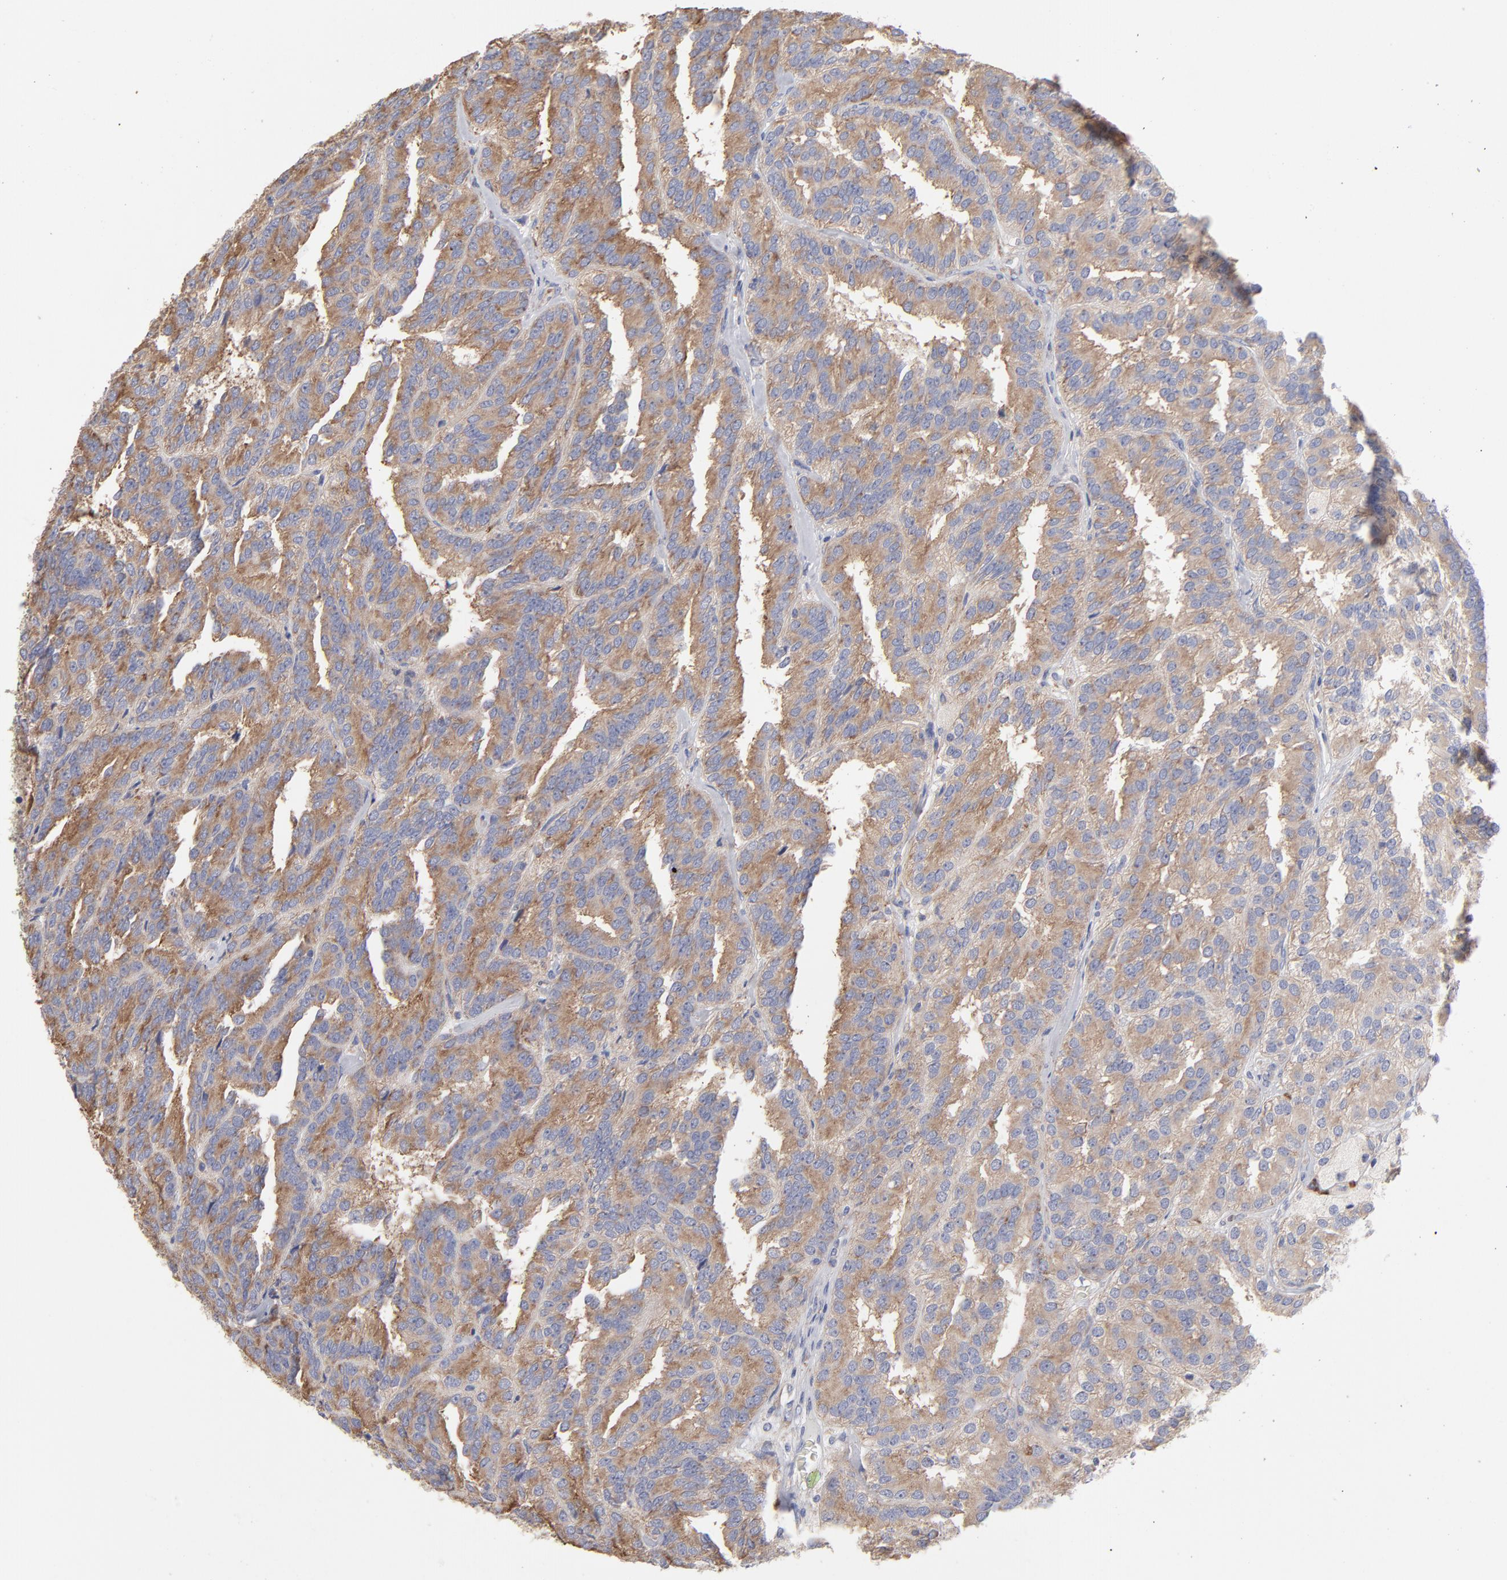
{"staining": {"intensity": "moderate", "quantity": ">75%", "location": "cytoplasmic/membranous"}, "tissue": "renal cancer", "cell_type": "Tumor cells", "image_type": "cancer", "snomed": [{"axis": "morphology", "description": "Adenocarcinoma, NOS"}, {"axis": "topography", "description": "Kidney"}], "caption": "Immunohistochemistry (IHC) staining of renal adenocarcinoma, which displays medium levels of moderate cytoplasmic/membranous positivity in about >75% of tumor cells indicating moderate cytoplasmic/membranous protein positivity. The staining was performed using DAB (3,3'-diaminobenzidine) (brown) for protein detection and nuclei were counterstained in hematoxylin (blue).", "gene": "RPL3", "patient": {"sex": "male", "age": 46}}